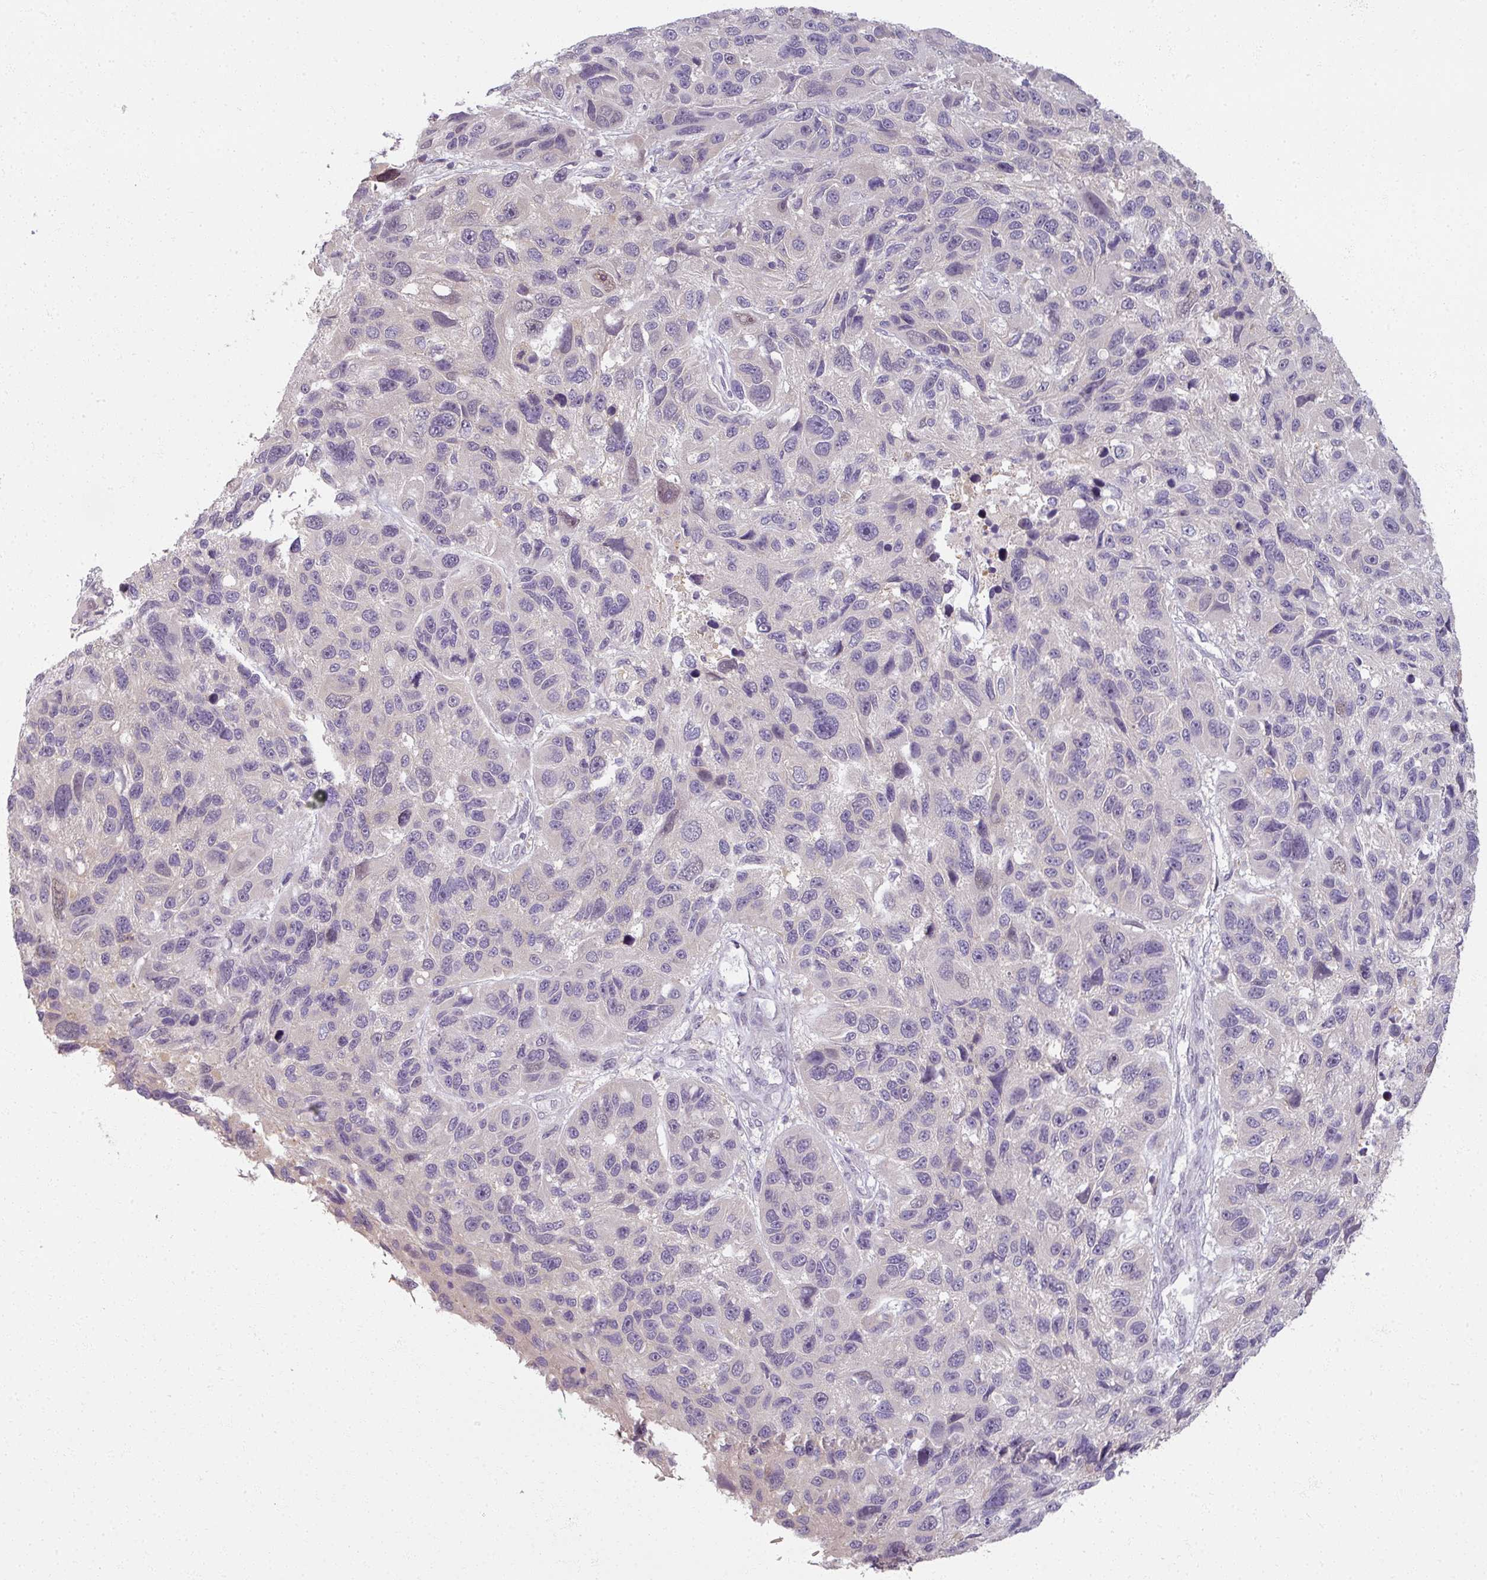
{"staining": {"intensity": "negative", "quantity": "none", "location": "none"}, "tissue": "melanoma", "cell_type": "Tumor cells", "image_type": "cancer", "snomed": [{"axis": "morphology", "description": "Malignant melanoma, NOS"}, {"axis": "topography", "description": "Skin"}], "caption": "Photomicrograph shows no protein positivity in tumor cells of malignant melanoma tissue. (Stains: DAB (3,3'-diaminobenzidine) immunohistochemistry with hematoxylin counter stain, Microscopy: brightfield microscopy at high magnification).", "gene": "MYMK", "patient": {"sex": "male", "age": 53}}